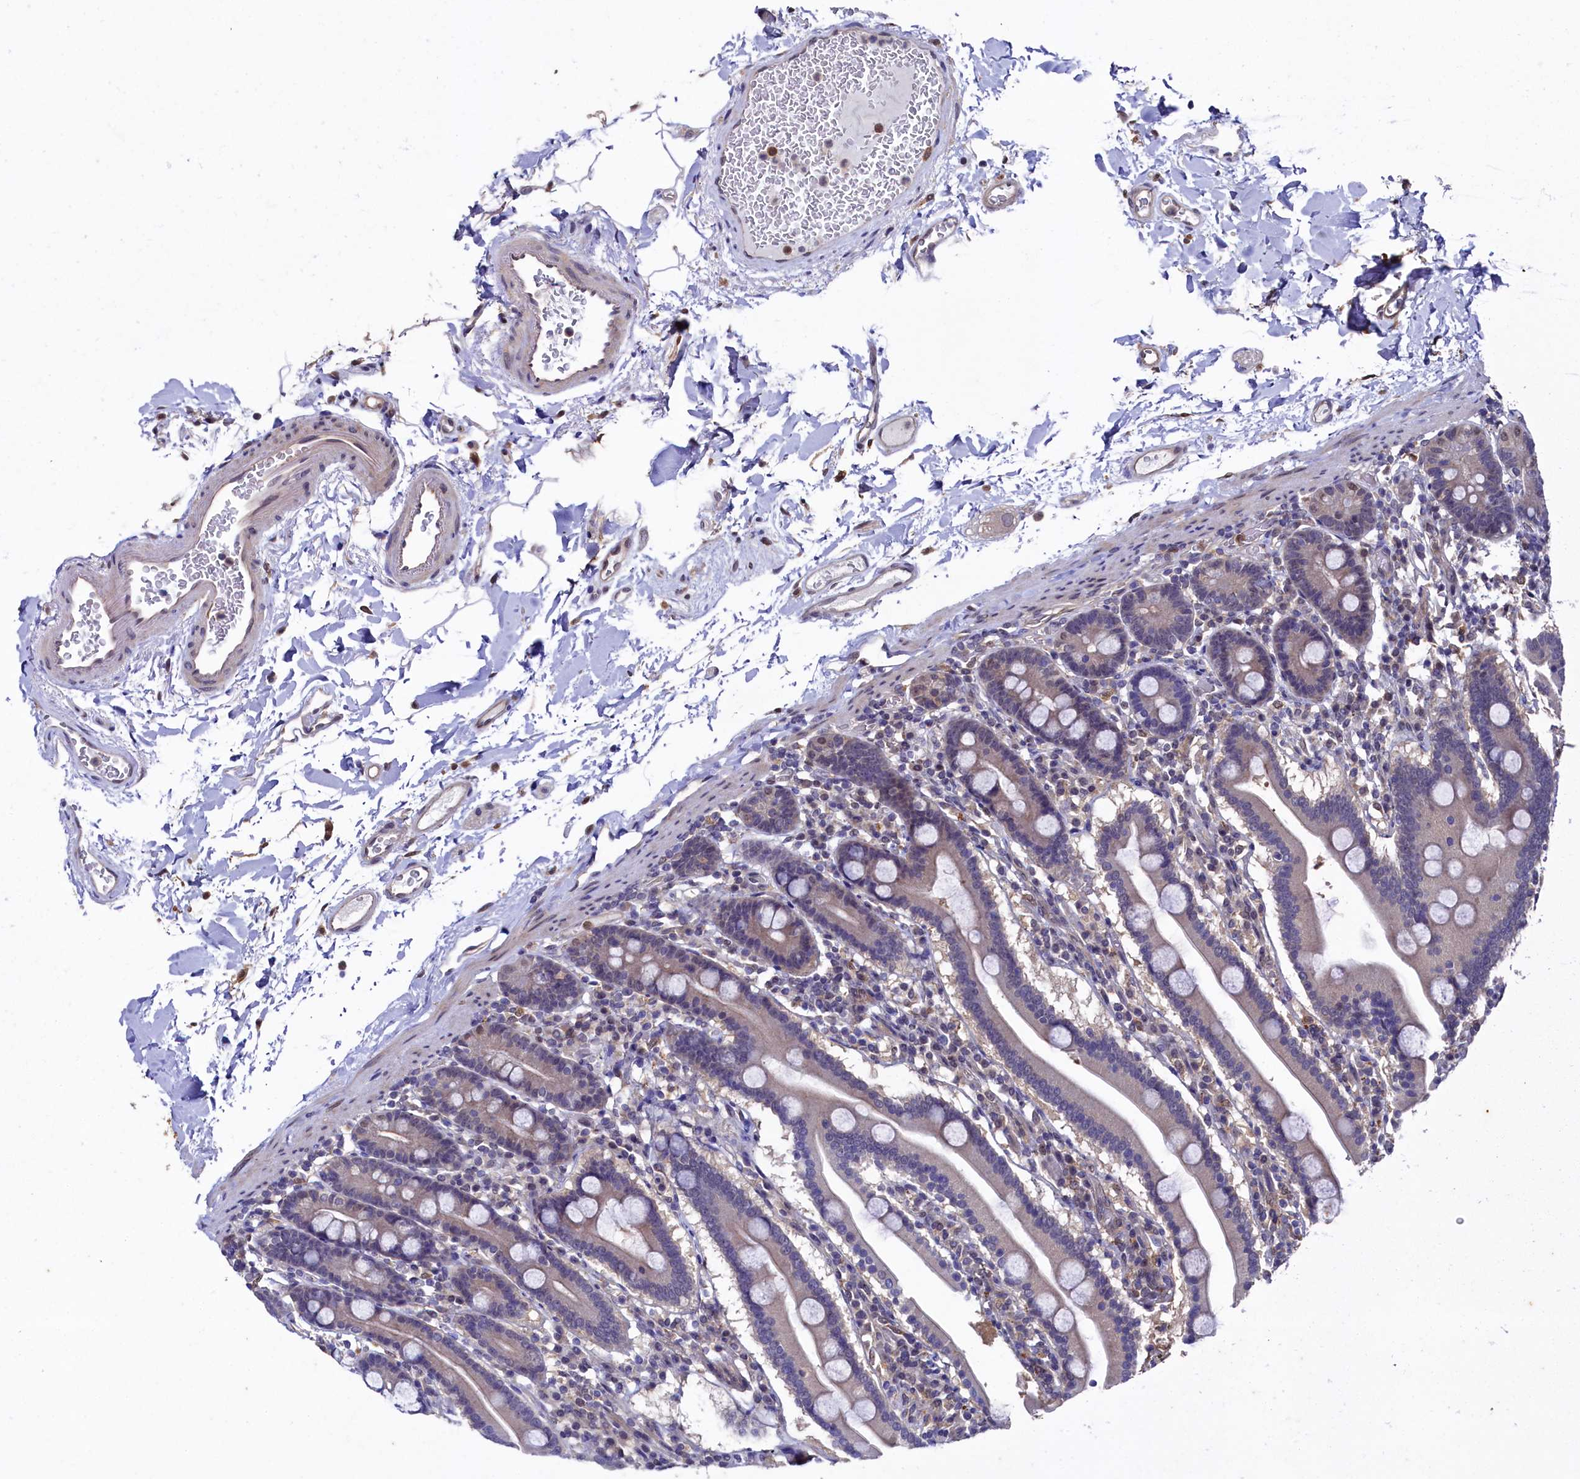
{"staining": {"intensity": "negative", "quantity": "none", "location": "none"}, "tissue": "duodenum", "cell_type": "Glandular cells", "image_type": "normal", "snomed": [{"axis": "morphology", "description": "Normal tissue, NOS"}, {"axis": "topography", "description": "Duodenum"}], "caption": "Immunohistochemistry (IHC) image of benign human duodenum stained for a protein (brown), which displays no staining in glandular cells. (Brightfield microscopy of DAB IHC at high magnification).", "gene": "RNH1", "patient": {"sex": "male", "age": 55}}